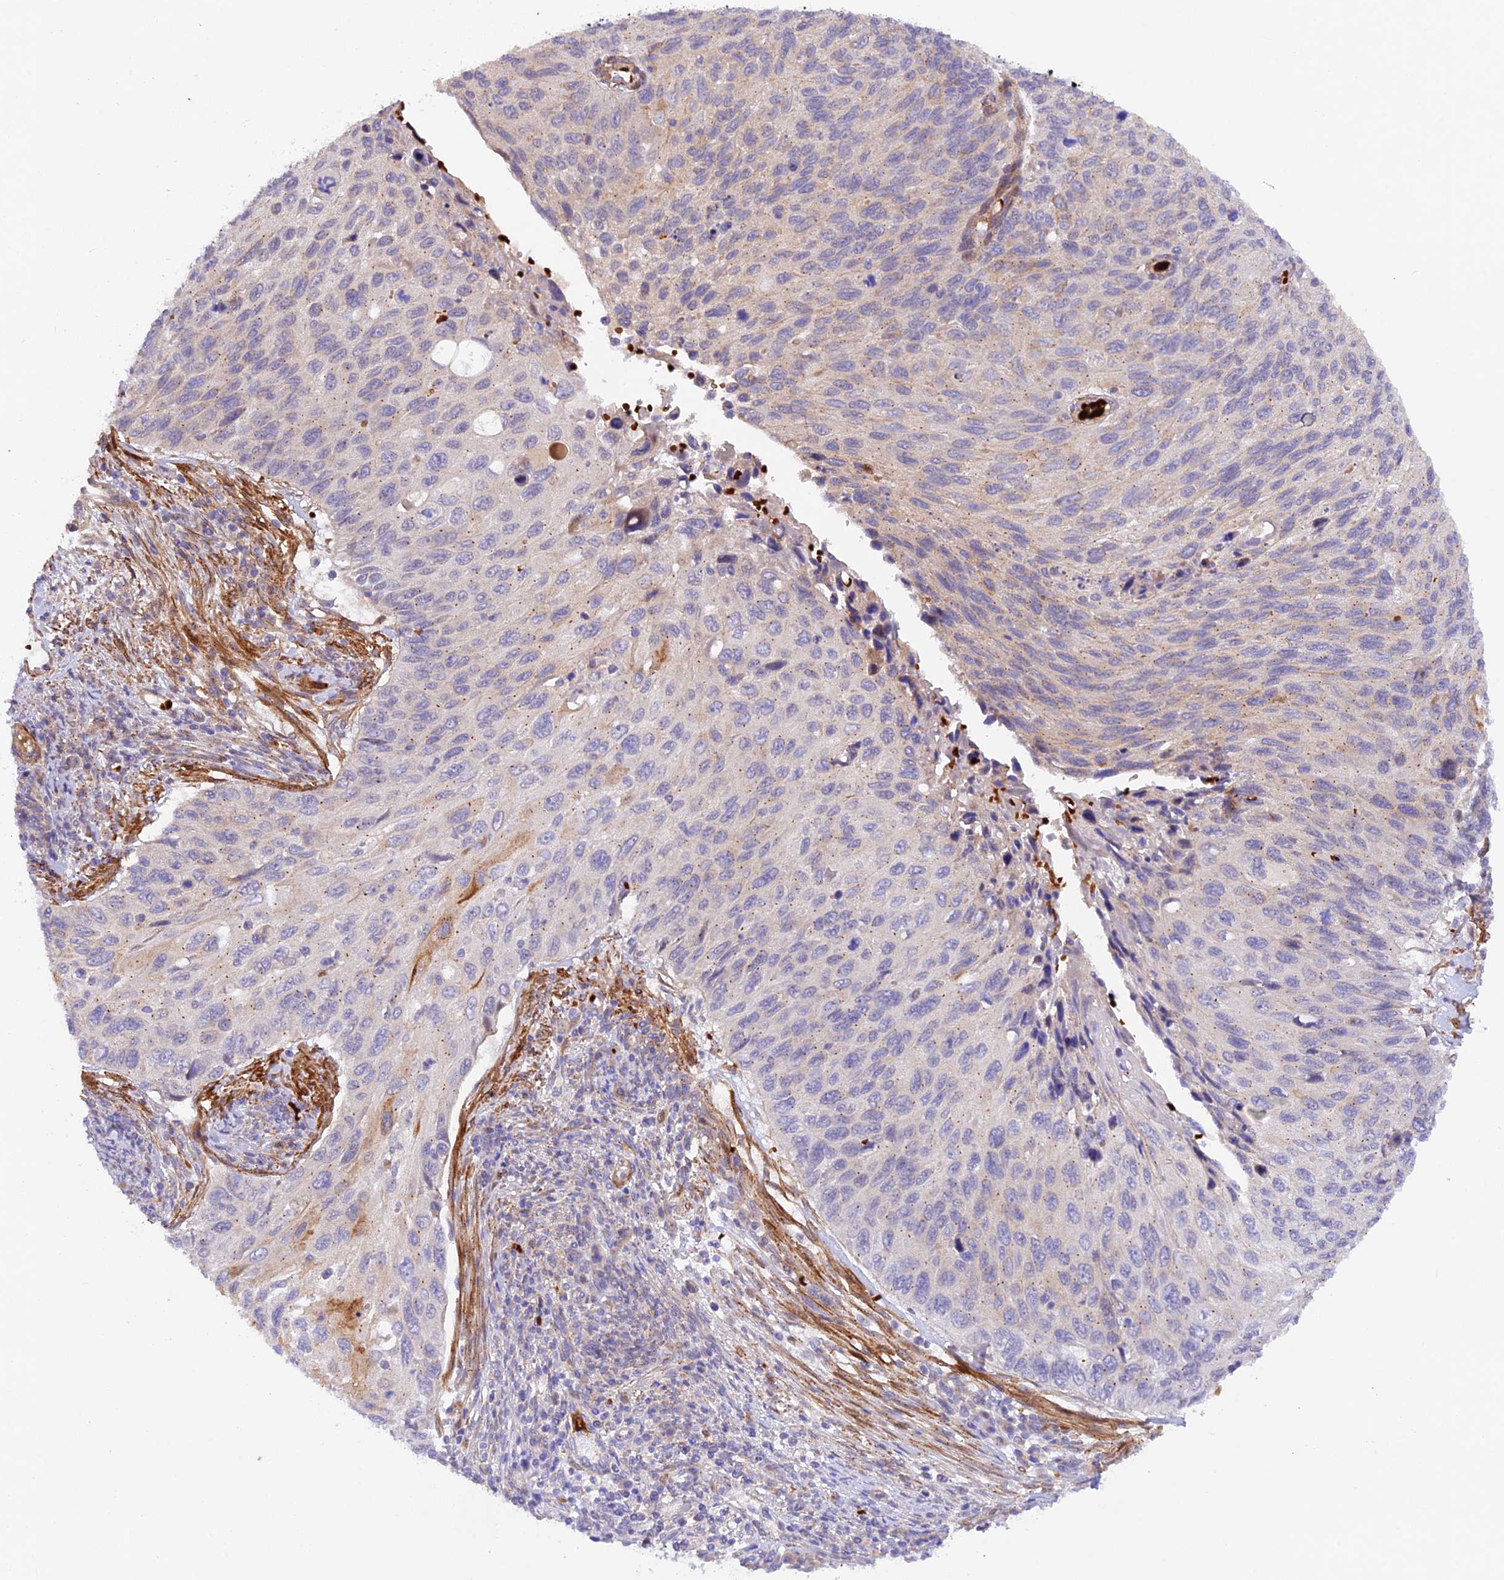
{"staining": {"intensity": "weak", "quantity": "<25%", "location": "cytoplasmic/membranous"}, "tissue": "cervical cancer", "cell_type": "Tumor cells", "image_type": "cancer", "snomed": [{"axis": "morphology", "description": "Squamous cell carcinoma, NOS"}, {"axis": "topography", "description": "Cervix"}], "caption": "Photomicrograph shows no significant protein positivity in tumor cells of cervical cancer.", "gene": "WDFY4", "patient": {"sex": "female", "age": 70}}